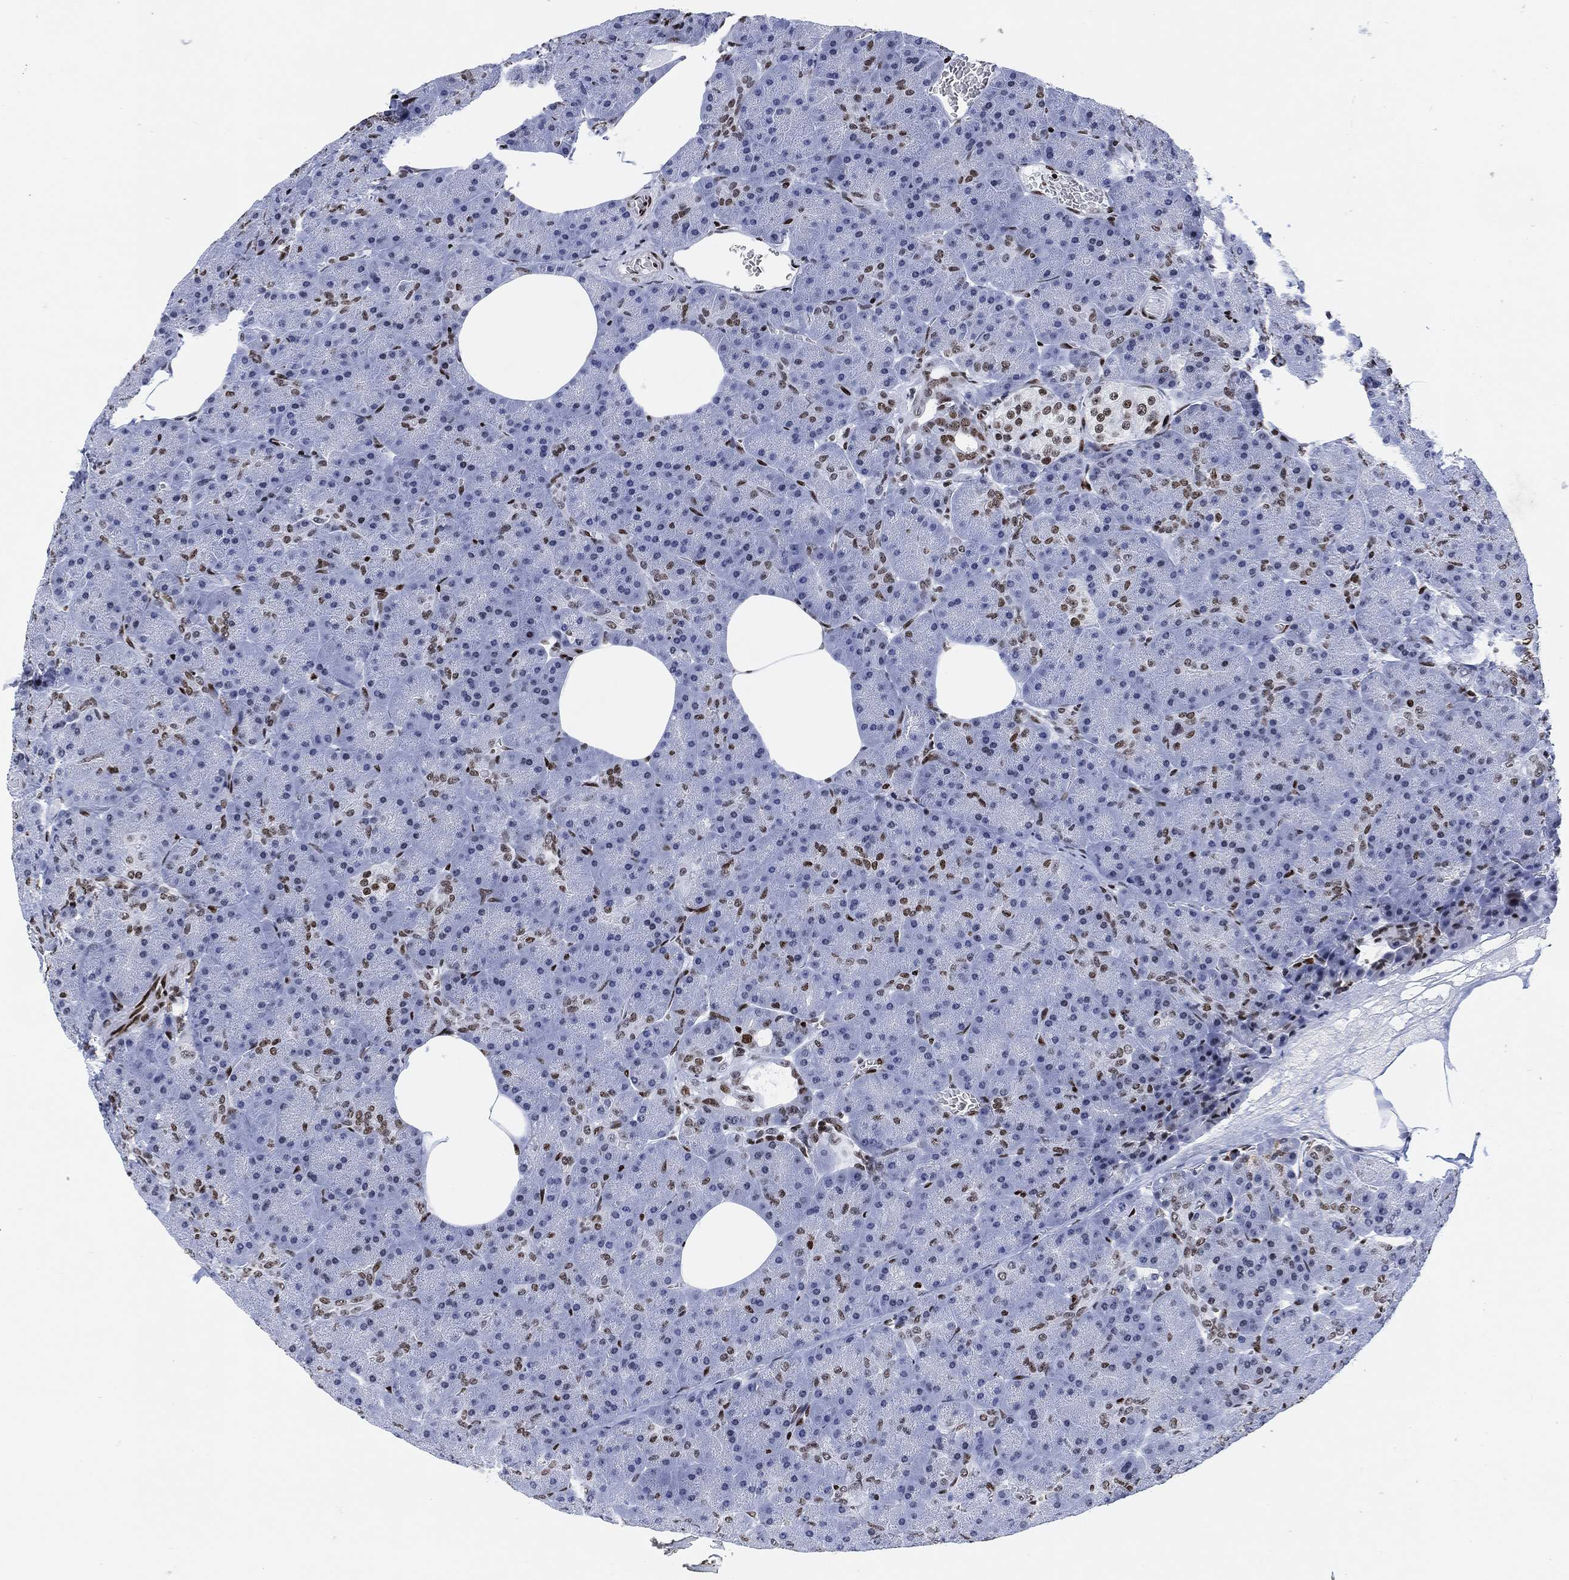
{"staining": {"intensity": "strong", "quantity": "<25%", "location": "nuclear"}, "tissue": "pancreas", "cell_type": "Exocrine glandular cells", "image_type": "normal", "snomed": [{"axis": "morphology", "description": "Normal tissue, NOS"}, {"axis": "topography", "description": "Pancreas"}], "caption": "Pancreas stained for a protein (brown) demonstrates strong nuclear positive expression in approximately <25% of exocrine glandular cells.", "gene": "H1", "patient": {"sex": "male", "age": 61}}